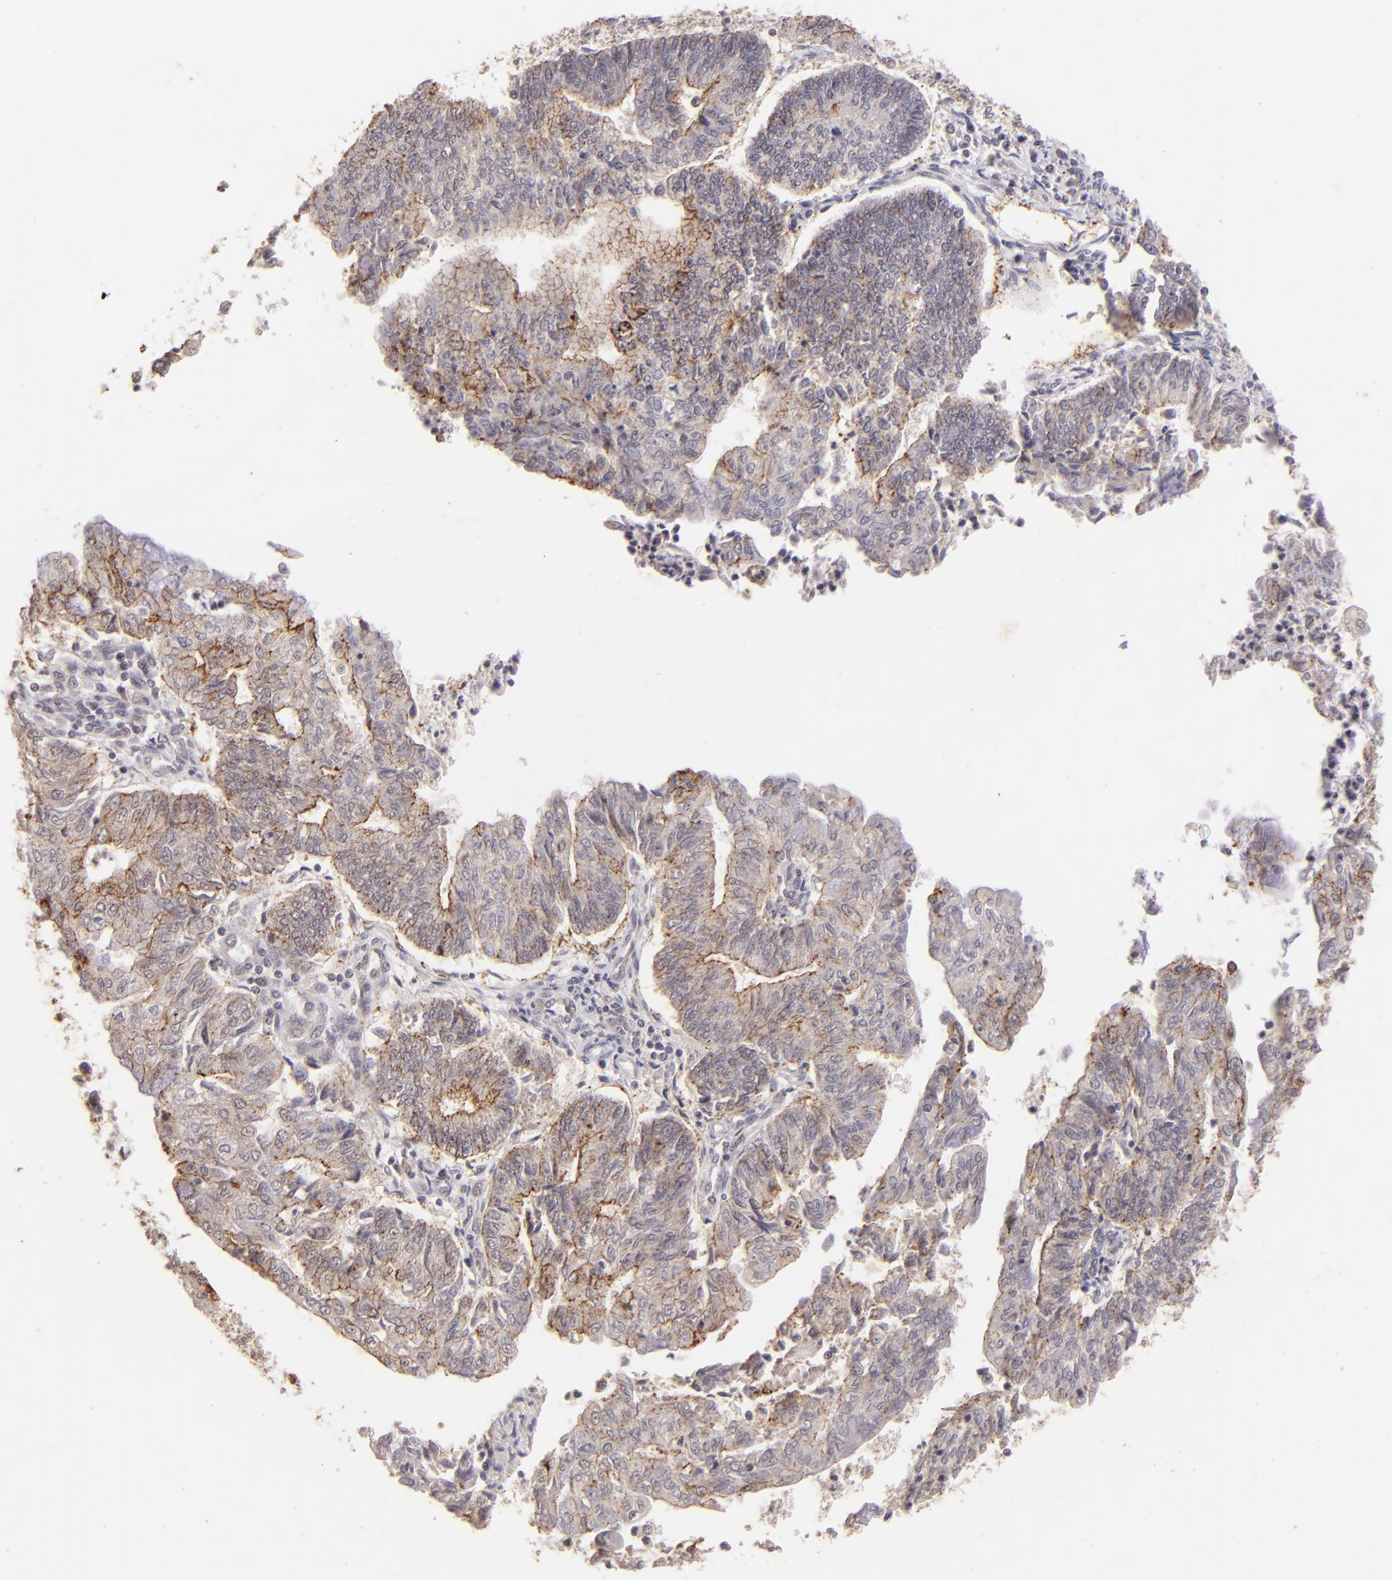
{"staining": {"intensity": "weak", "quantity": "25%-75%", "location": "cytoplasmic/membranous"}, "tissue": "endometrial cancer", "cell_type": "Tumor cells", "image_type": "cancer", "snomed": [{"axis": "morphology", "description": "Adenocarcinoma, NOS"}, {"axis": "topography", "description": "Endometrium"}], "caption": "Immunohistochemical staining of adenocarcinoma (endometrial) displays low levels of weak cytoplasmic/membranous expression in about 25%-75% of tumor cells.", "gene": "CLDN1", "patient": {"sex": "female", "age": 59}}